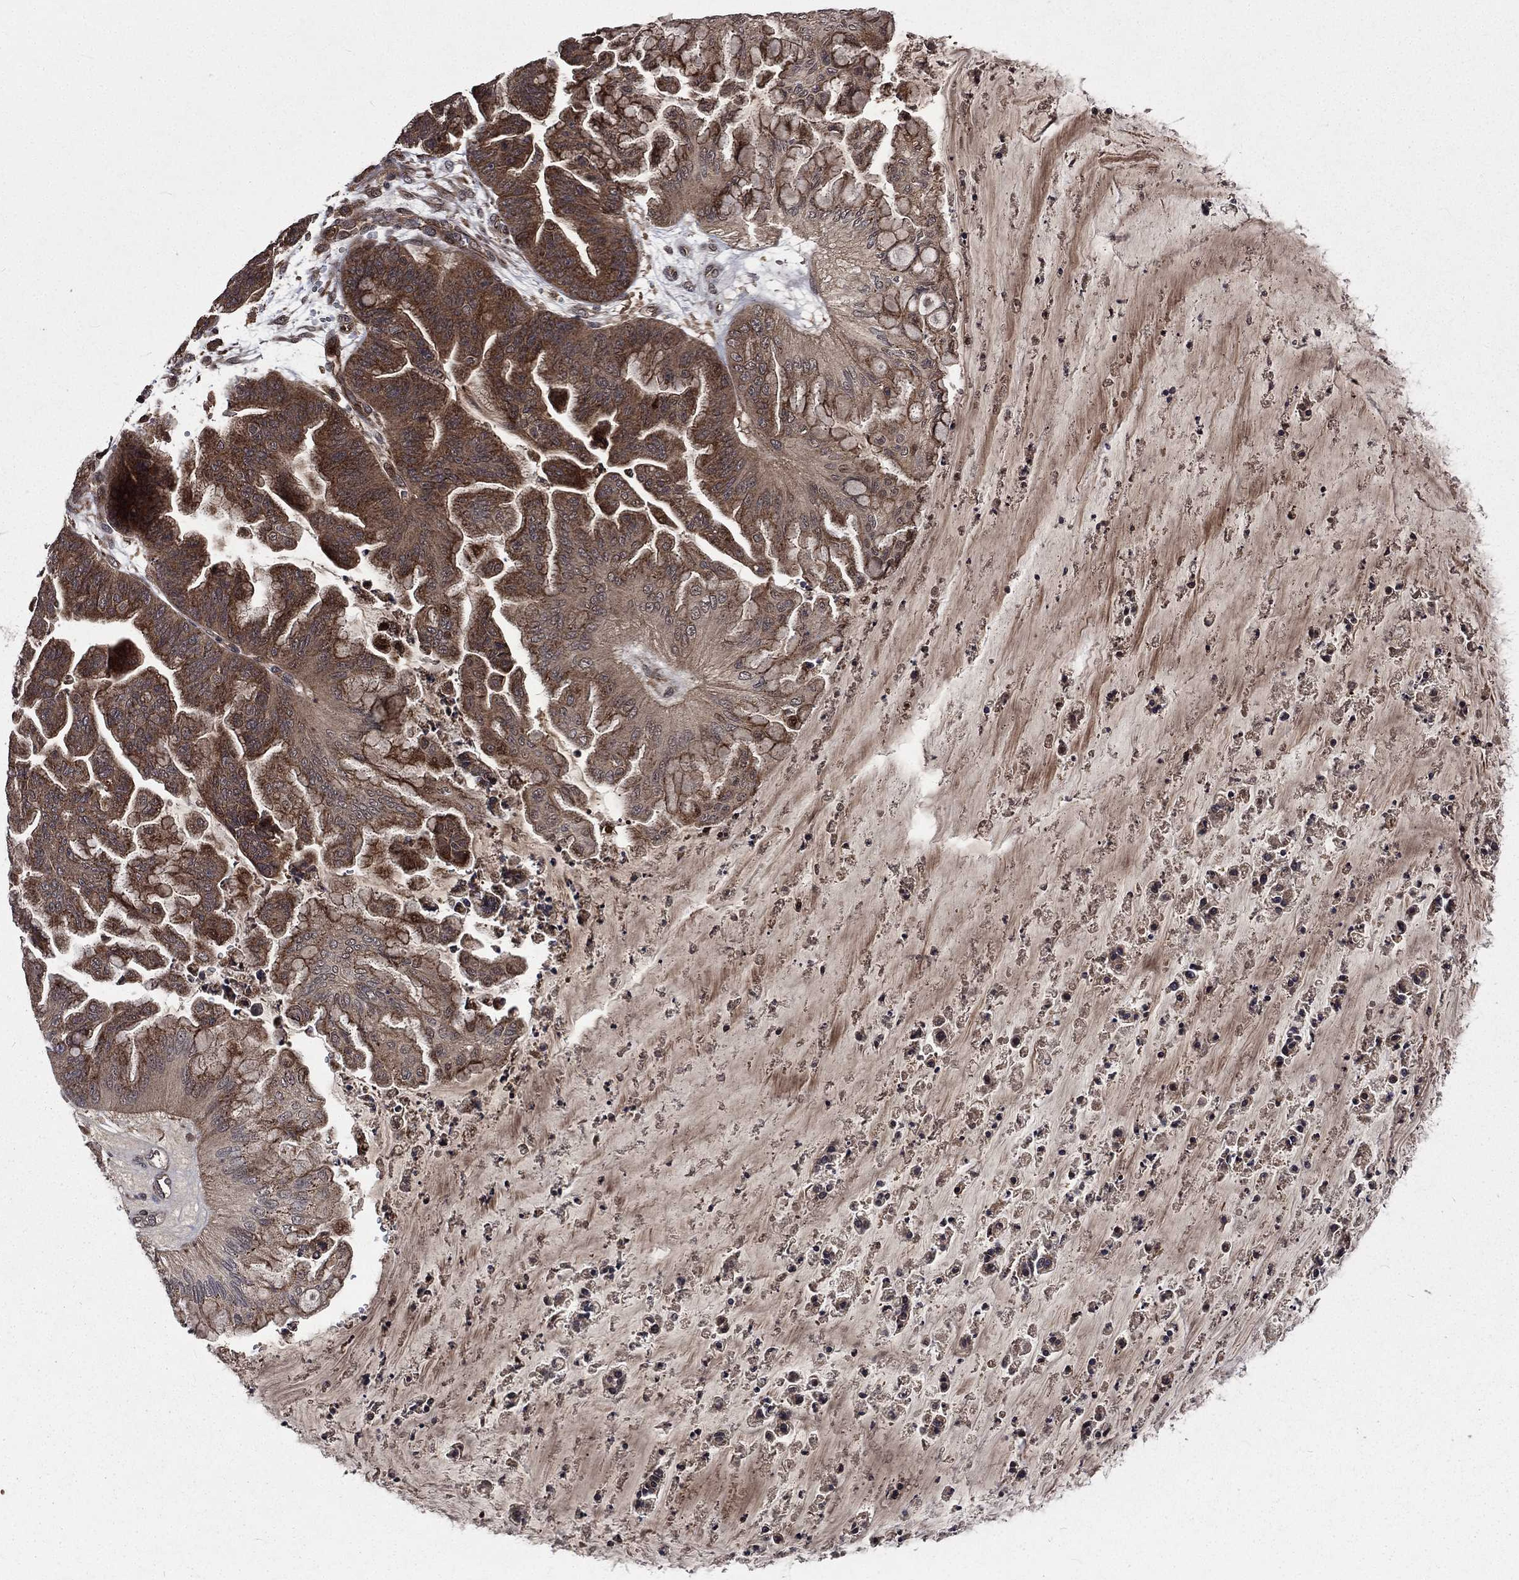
{"staining": {"intensity": "moderate", "quantity": ">75%", "location": "cytoplasmic/membranous"}, "tissue": "ovarian cancer", "cell_type": "Tumor cells", "image_type": "cancer", "snomed": [{"axis": "morphology", "description": "Cystadenocarcinoma, mucinous, NOS"}, {"axis": "topography", "description": "Ovary"}], "caption": "Approximately >75% of tumor cells in ovarian mucinous cystadenocarcinoma exhibit moderate cytoplasmic/membranous protein positivity as visualized by brown immunohistochemical staining.", "gene": "LENG8", "patient": {"sex": "female", "age": 67}}